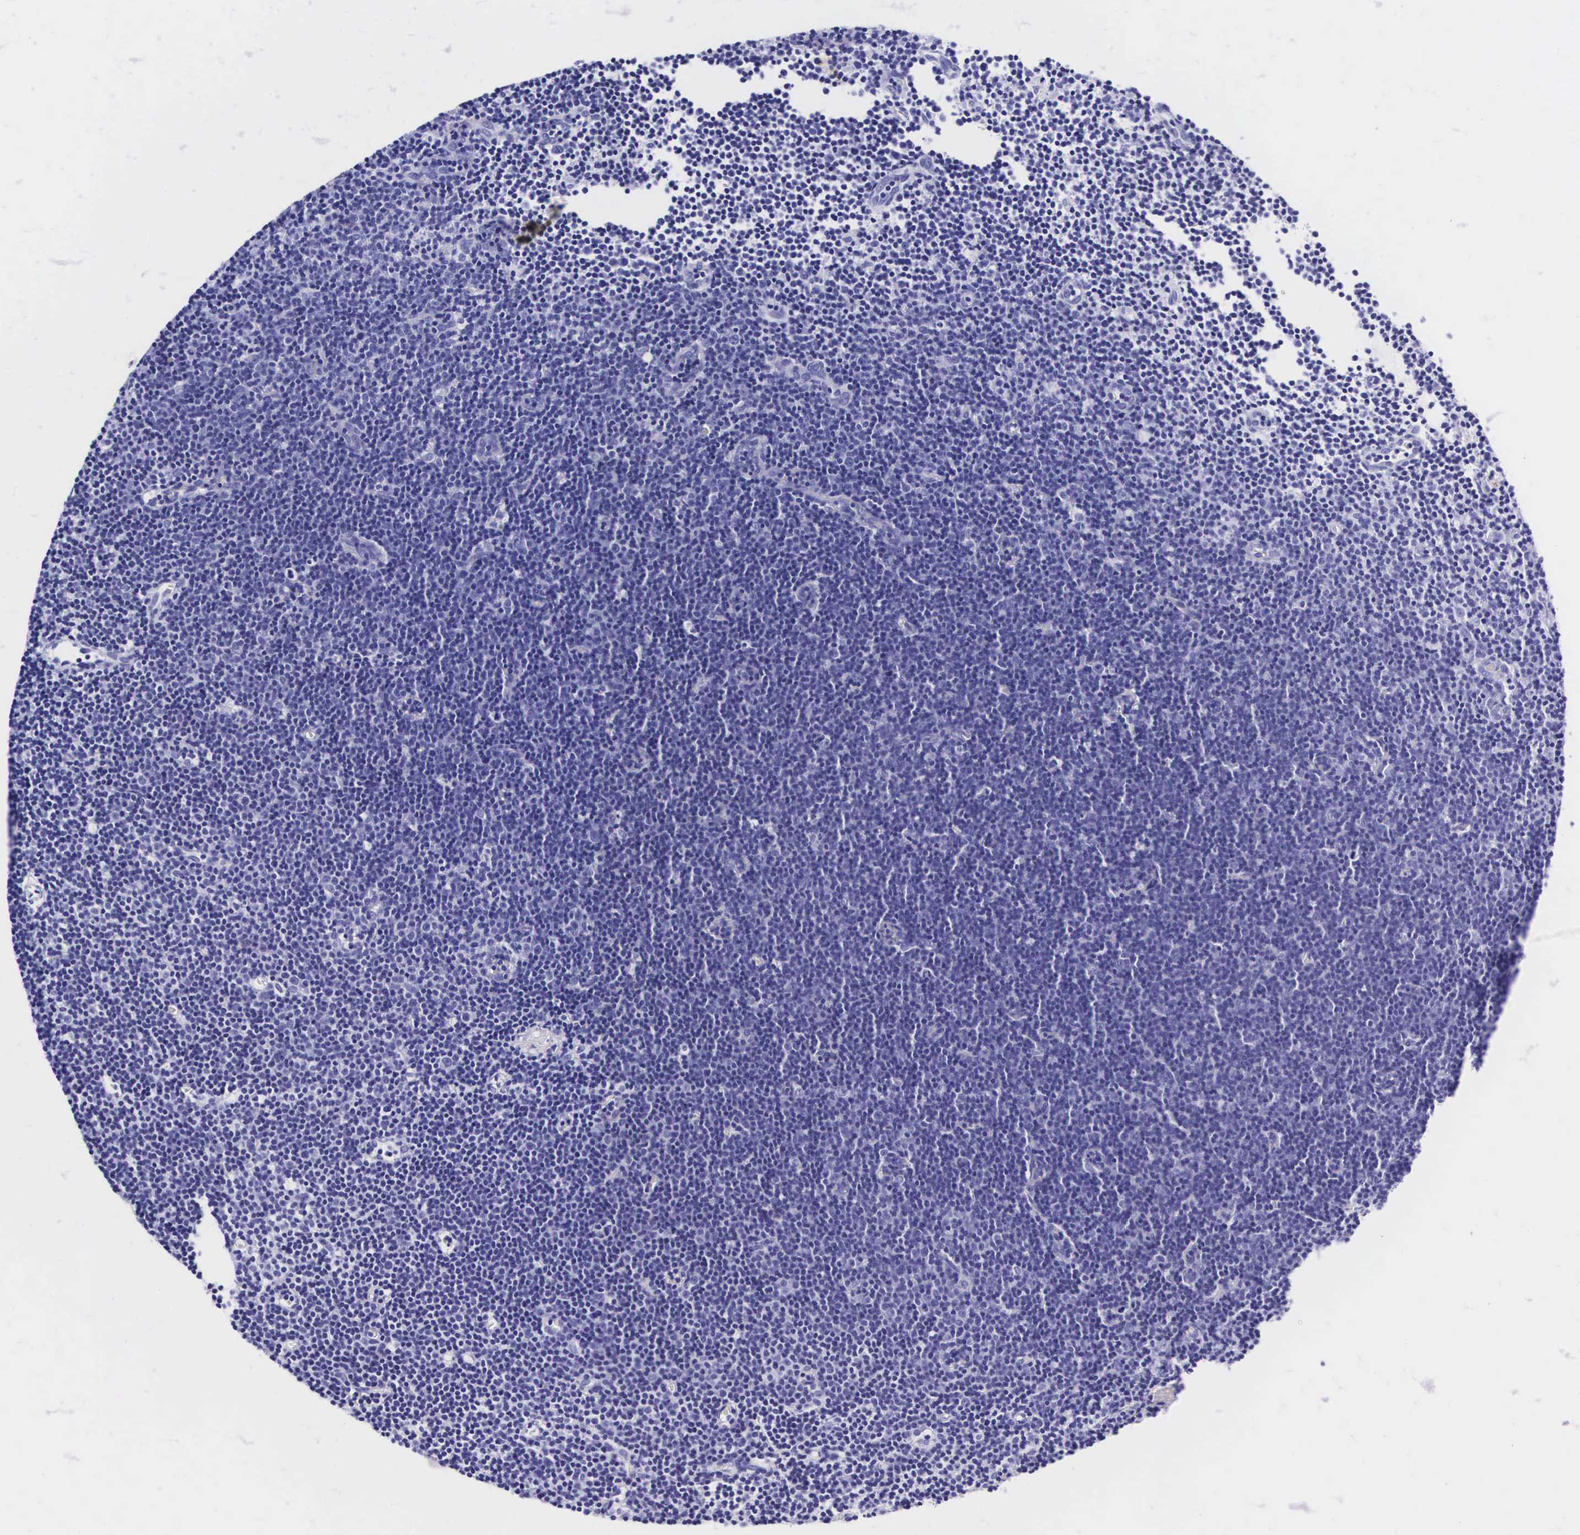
{"staining": {"intensity": "negative", "quantity": "none", "location": "none"}, "tissue": "lymphoma", "cell_type": "Tumor cells", "image_type": "cancer", "snomed": [{"axis": "morphology", "description": "Malignant lymphoma, non-Hodgkin's type, Low grade"}, {"axis": "topography", "description": "Lymph node"}], "caption": "Immunohistochemistry (IHC) micrograph of low-grade malignant lymphoma, non-Hodgkin's type stained for a protein (brown), which shows no staining in tumor cells.", "gene": "CD1A", "patient": {"sex": "male", "age": 57}}